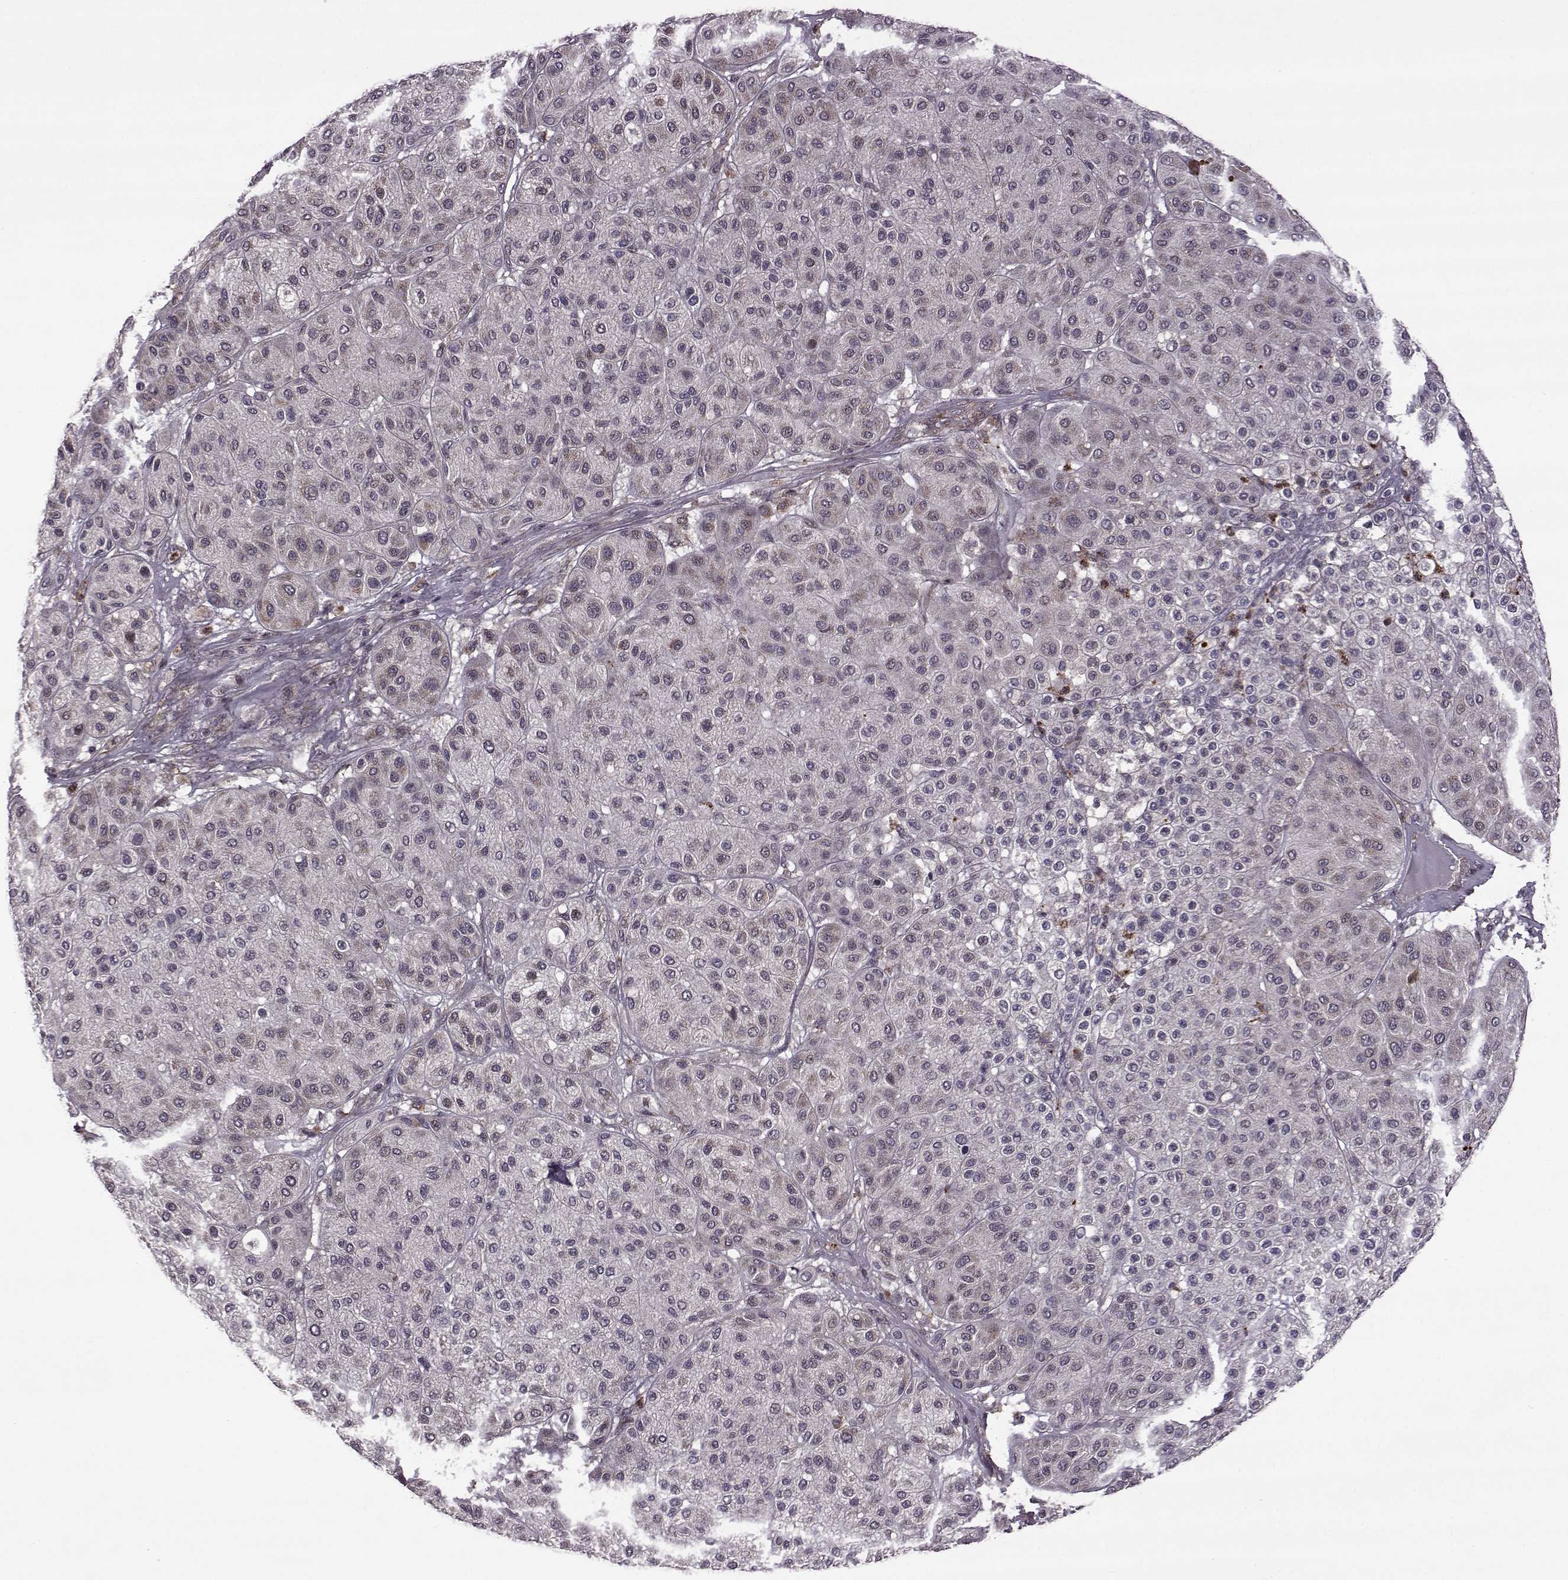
{"staining": {"intensity": "weak", "quantity": "<25%", "location": "cytoplasmic/membranous"}, "tissue": "melanoma", "cell_type": "Tumor cells", "image_type": "cancer", "snomed": [{"axis": "morphology", "description": "Malignant melanoma, Metastatic site"}, {"axis": "topography", "description": "Smooth muscle"}], "caption": "Tumor cells are negative for brown protein staining in malignant melanoma (metastatic site). (DAB immunohistochemistry visualized using brightfield microscopy, high magnification).", "gene": "TRMU", "patient": {"sex": "male", "age": 41}}